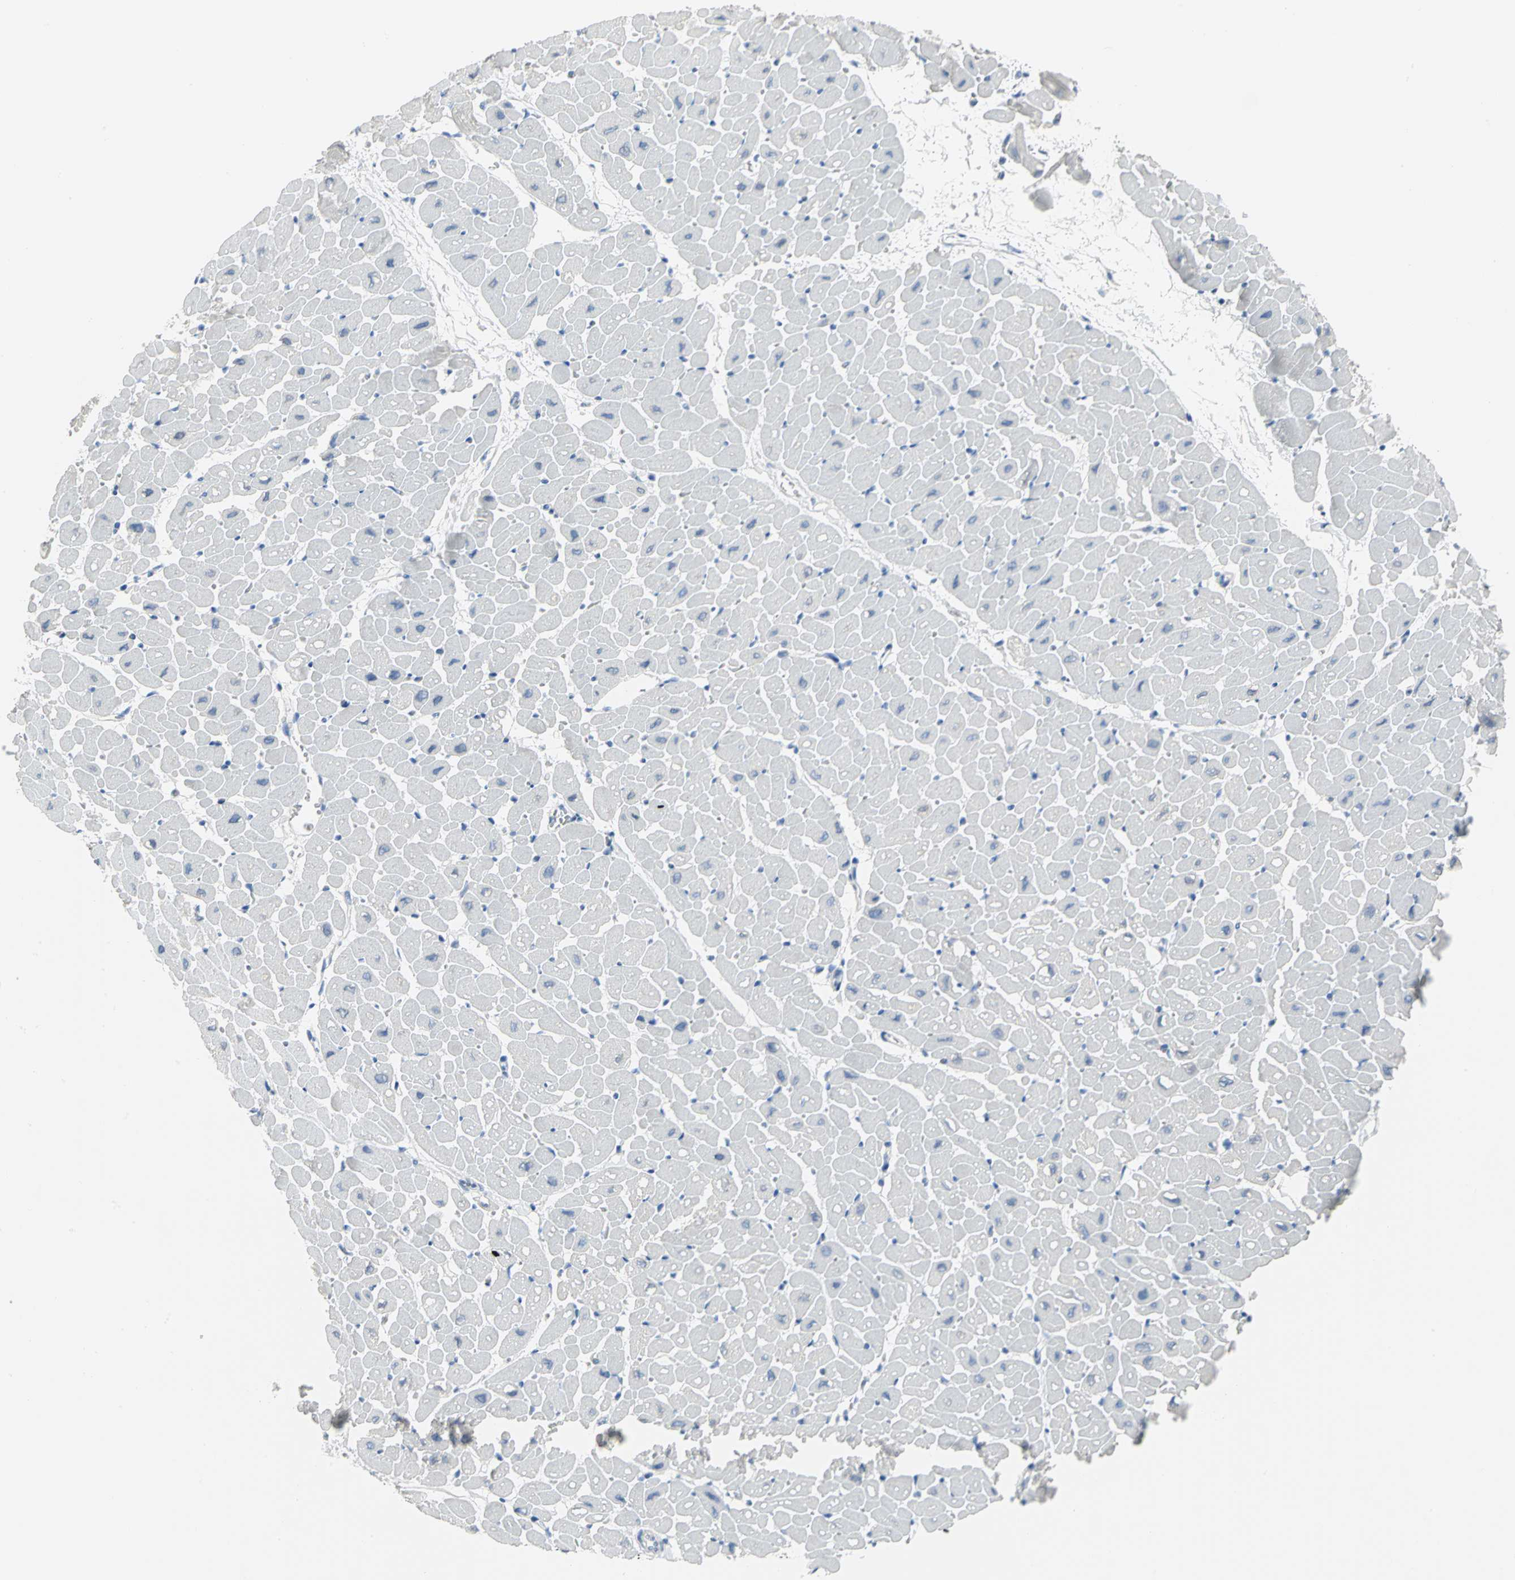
{"staining": {"intensity": "negative", "quantity": "none", "location": "none"}, "tissue": "heart muscle", "cell_type": "Cardiomyocytes", "image_type": "normal", "snomed": [{"axis": "morphology", "description": "Normal tissue, NOS"}, {"axis": "topography", "description": "Heart"}], "caption": "IHC image of unremarkable heart muscle: human heart muscle stained with DAB (3,3'-diaminobenzidine) reveals no significant protein staining in cardiomyocytes.", "gene": "MCM3", "patient": {"sex": "male", "age": 45}}